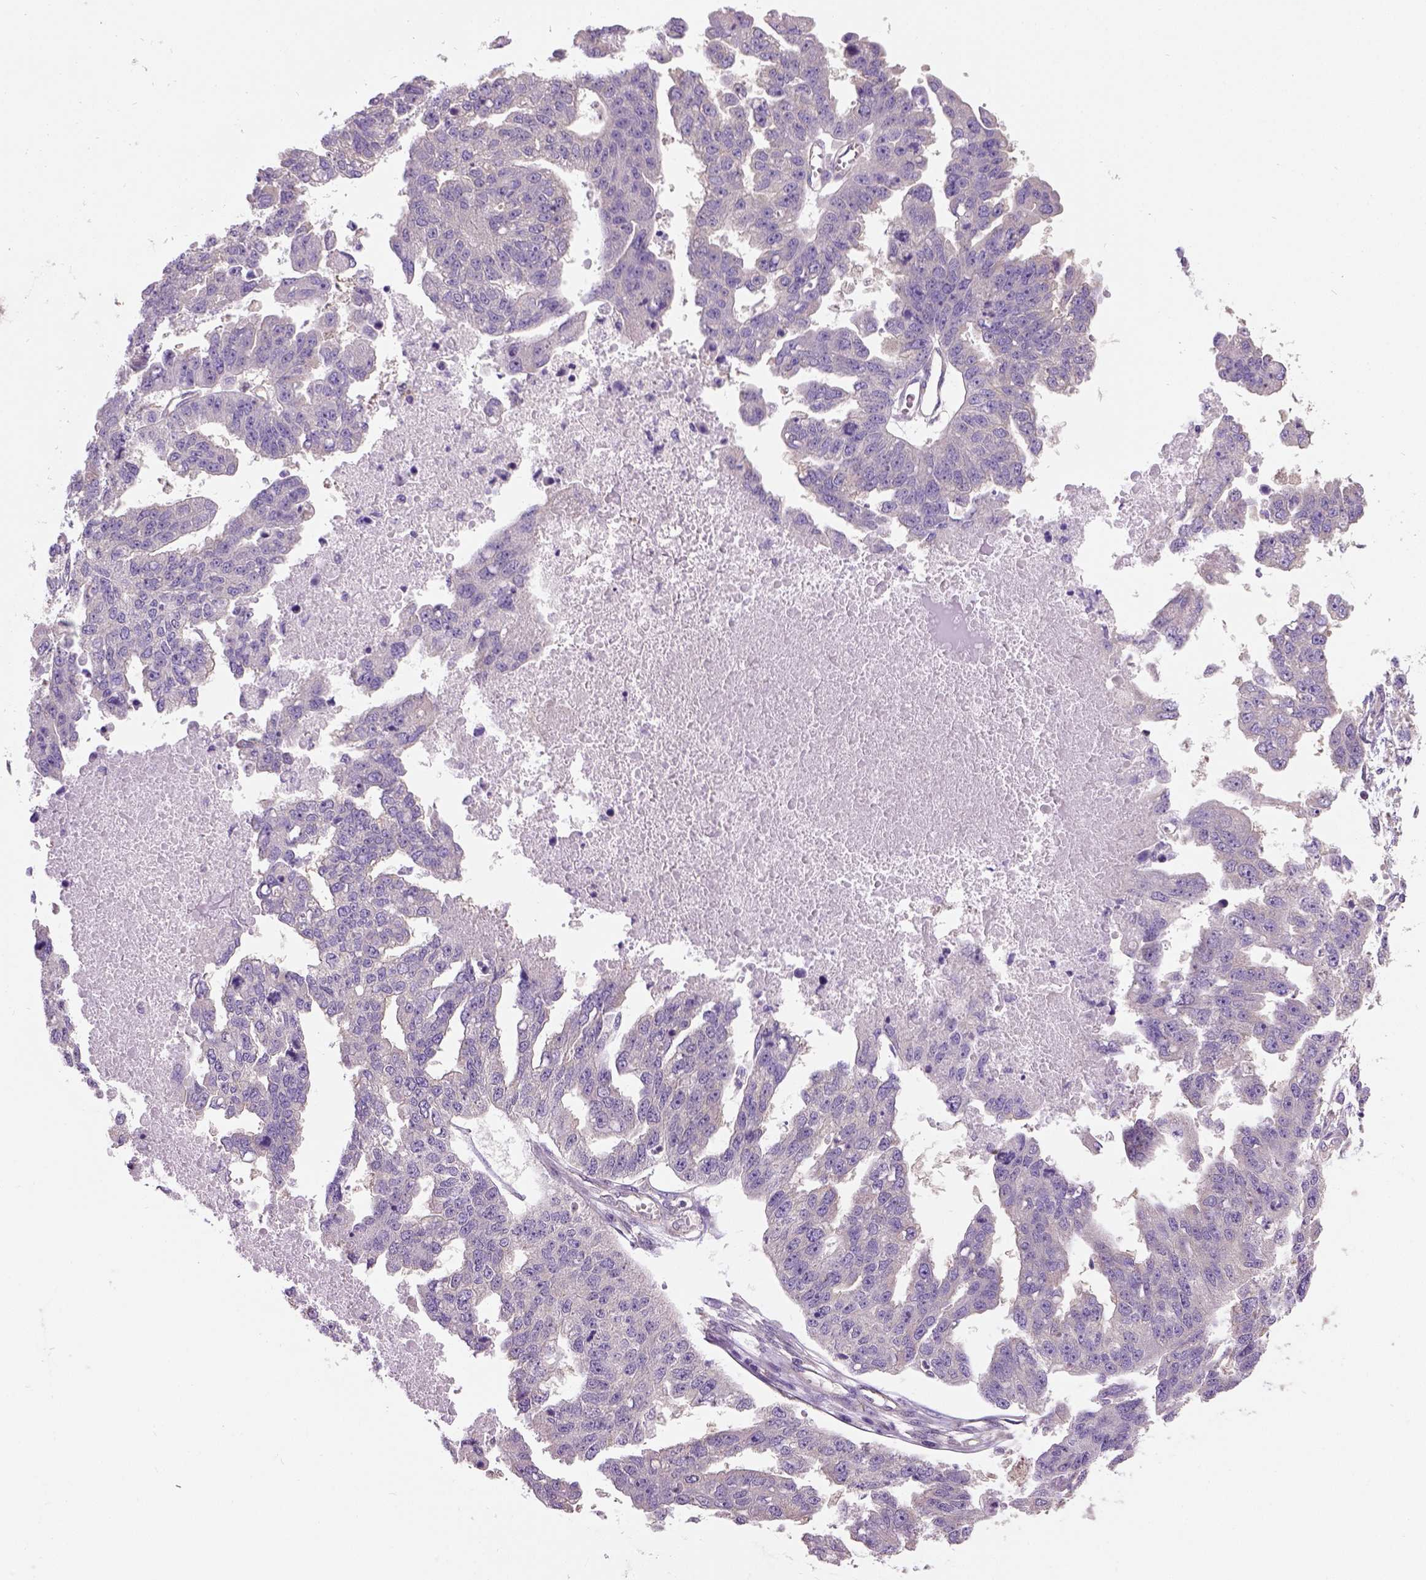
{"staining": {"intensity": "weak", "quantity": "25%-75%", "location": "cytoplasmic/membranous"}, "tissue": "ovarian cancer", "cell_type": "Tumor cells", "image_type": "cancer", "snomed": [{"axis": "morphology", "description": "Cystadenocarcinoma, serous, NOS"}, {"axis": "topography", "description": "Ovary"}], "caption": "Protein staining reveals weak cytoplasmic/membranous expression in approximately 25%-75% of tumor cells in ovarian serous cystadenocarcinoma.", "gene": "CRACR2A", "patient": {"sex": "female", "age": 58}}